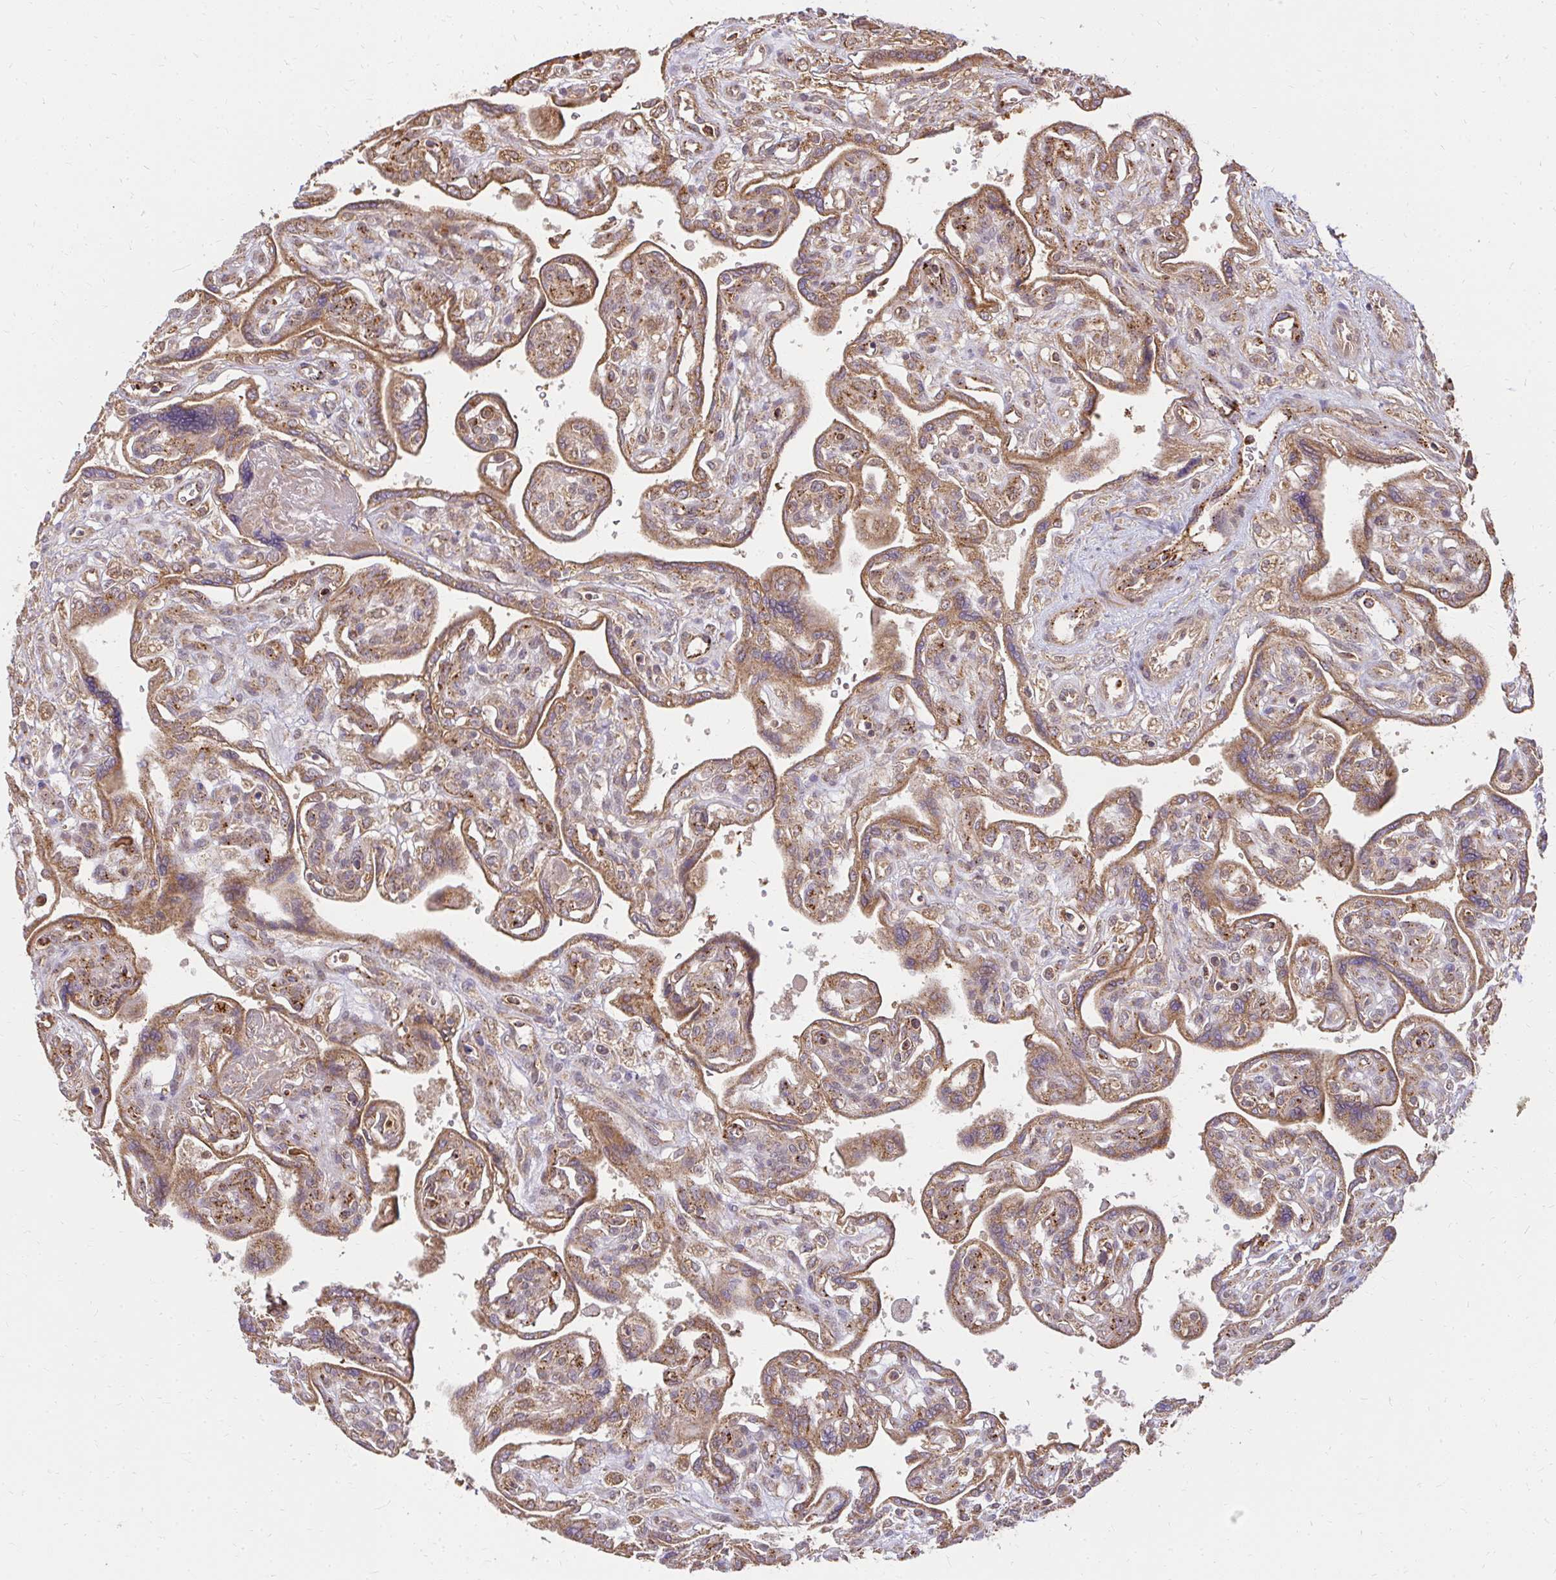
{"staining": {"intensity": "moderate", "quantity": ">75%", "location": "cytoplasmic/membranous"}, "tissue": "placenta", "cell_type": "Decidual cells", "image_type": "normal", "snomed": [{"axis": "morphology", "description": "Normal tissue, NOS"}, {"axis": "topography", "description": "Placenta"}], "caption": "Benign placenta demonstrates moderate cytoplasmic/membranous expression in approximately >75% of decidual cells, visualized by immunohistochemistry. (Brightfield microscopy of DAB IHC at high magnification).", "gene": "GNS", "patient": {"sex": "female", "age": 39}}